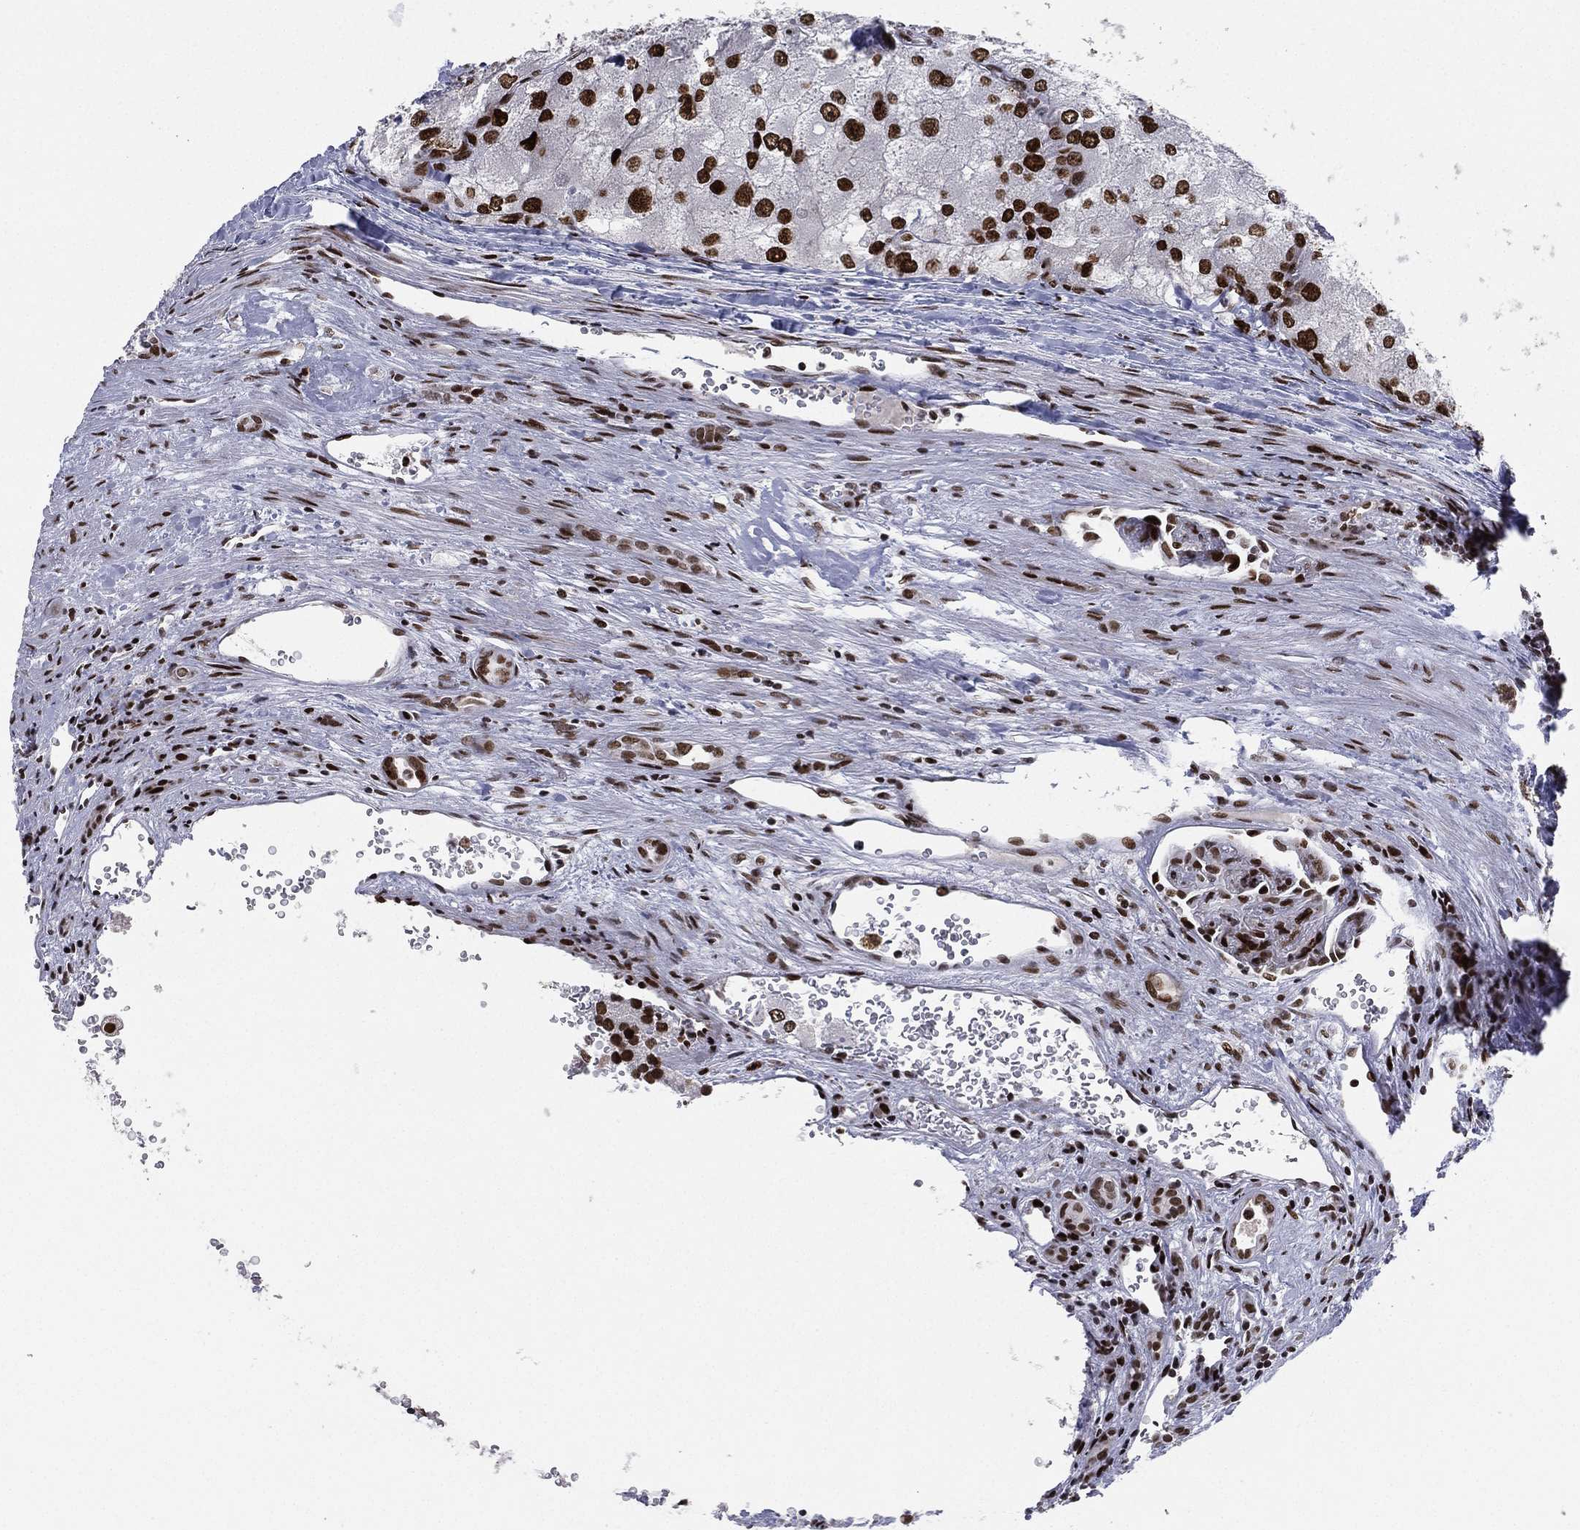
{"staining": {"intensity": "strong", "quantity": ">75%", "location": "nuclear"}, "tissue": "renal cancer", "cell_type": "Tumor cells", "image_type": "cancer", "snomed": [{"axis": "morphology", "description": "Adenocarcinoma, NOS"}, {"axis": "topography", "description": "Kidney"}], "caption": "DAB (3,3'-diaminobenzidine) immunohistochemical staining of human renal adenocarcinoma demonstrates strong nuclear protein positivity in about >75% of tumor cells.", "gene": "RTF1", "patient": {"sex": "female", "age": 70}}